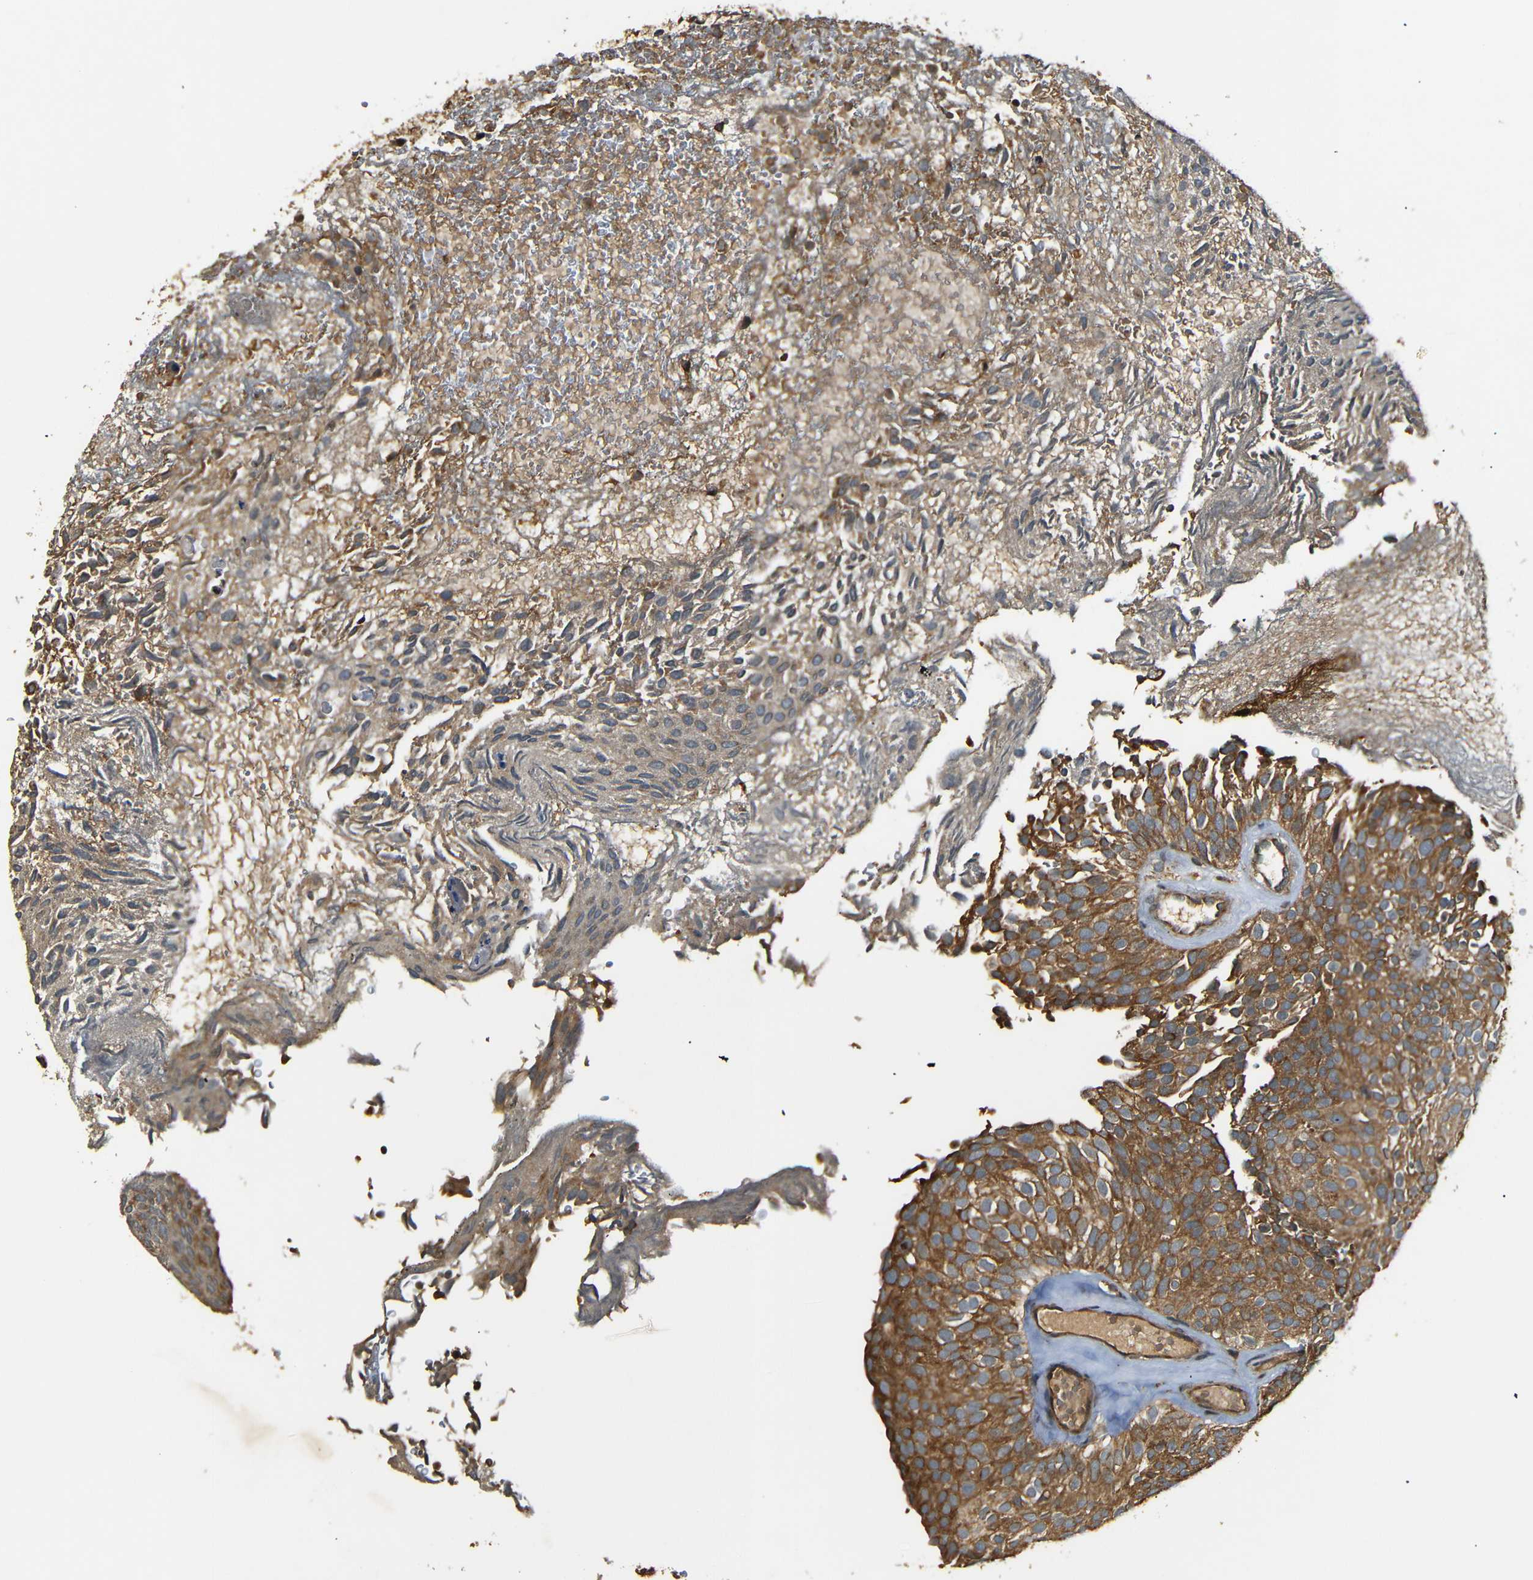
{"staining": {"intensity": "moderate", "quantity": ">75%", "location": "cytoplasmic/membranous"}, "tissue": "urothelial cancer", "cell_type": "Tumor cells", "image_type": "cancer", "snomed": [{"axis": "morphology", "description": "Urothelial carcinoma, Low grade"}, {"axis": "topography", "description": "Urinary bladder"}], "caption": "A high-resolution histopathology image shows IHC staining of urothelial cancer, which reveals moderate cytoplasmic/membranous expression in about >75% of tumor cells.", "gene": "TANK", "patient": {"sex": "male", "age": 78}}